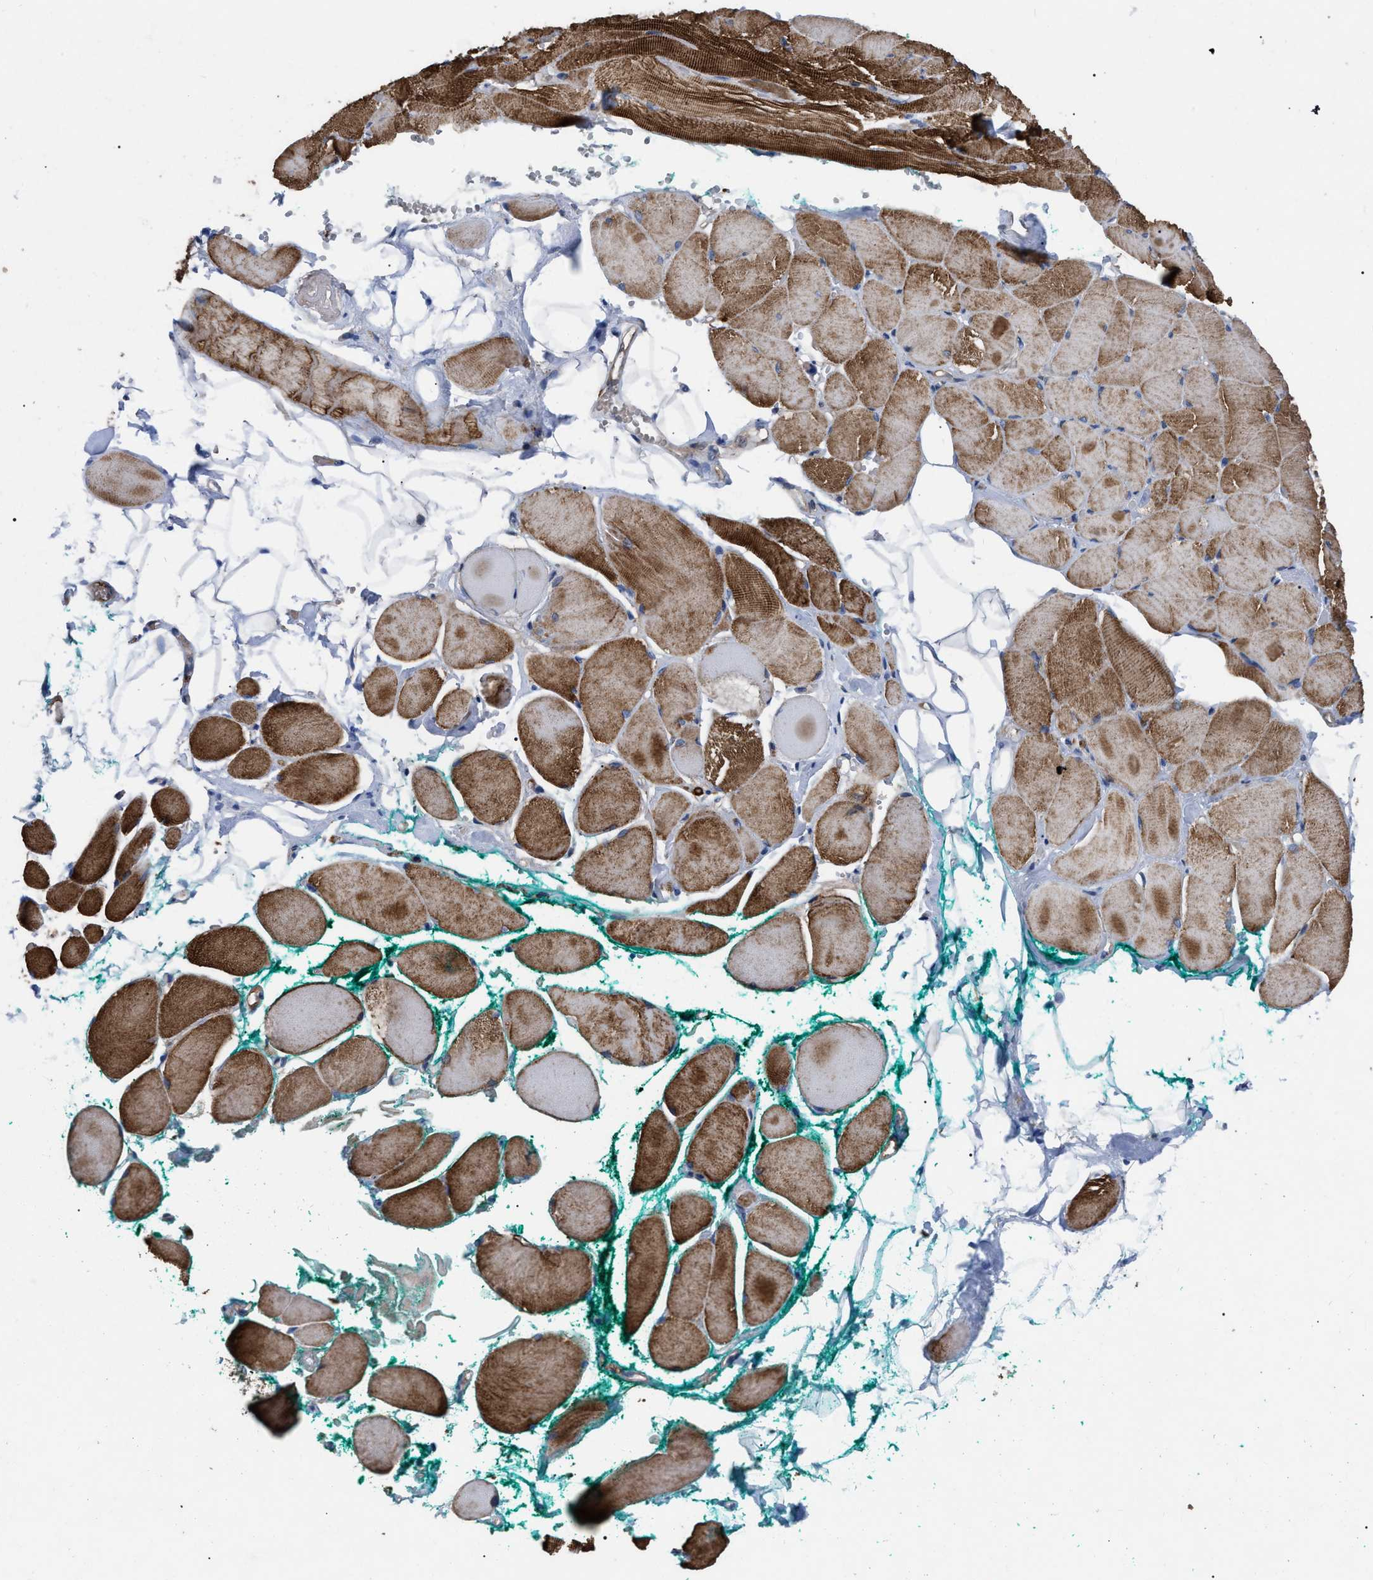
{"staining": {"intensity": "strong", "quantity": ">75%", "location": "cytoplasmic/membranous"}, "tissue": "skeletal muscle", "cell_type": "Myocytes", "image_type": "normal", "snomed": [{"axis": "morphology", "description": "Normal tissue, NOS"}, {"axis": "topography", "description": "Skeletal muscle"}, {"axis": "topography", "description": "Peripheral nerve tissue"}], "caption": "Immunohistochemical staining of normal human skeletal muscle shows strong cytoplasmic/membranous protein positivity in approximately >75% of myocytes.", "gene": "FAM171A2", "patient": {"sex": "female", "age": 84}}